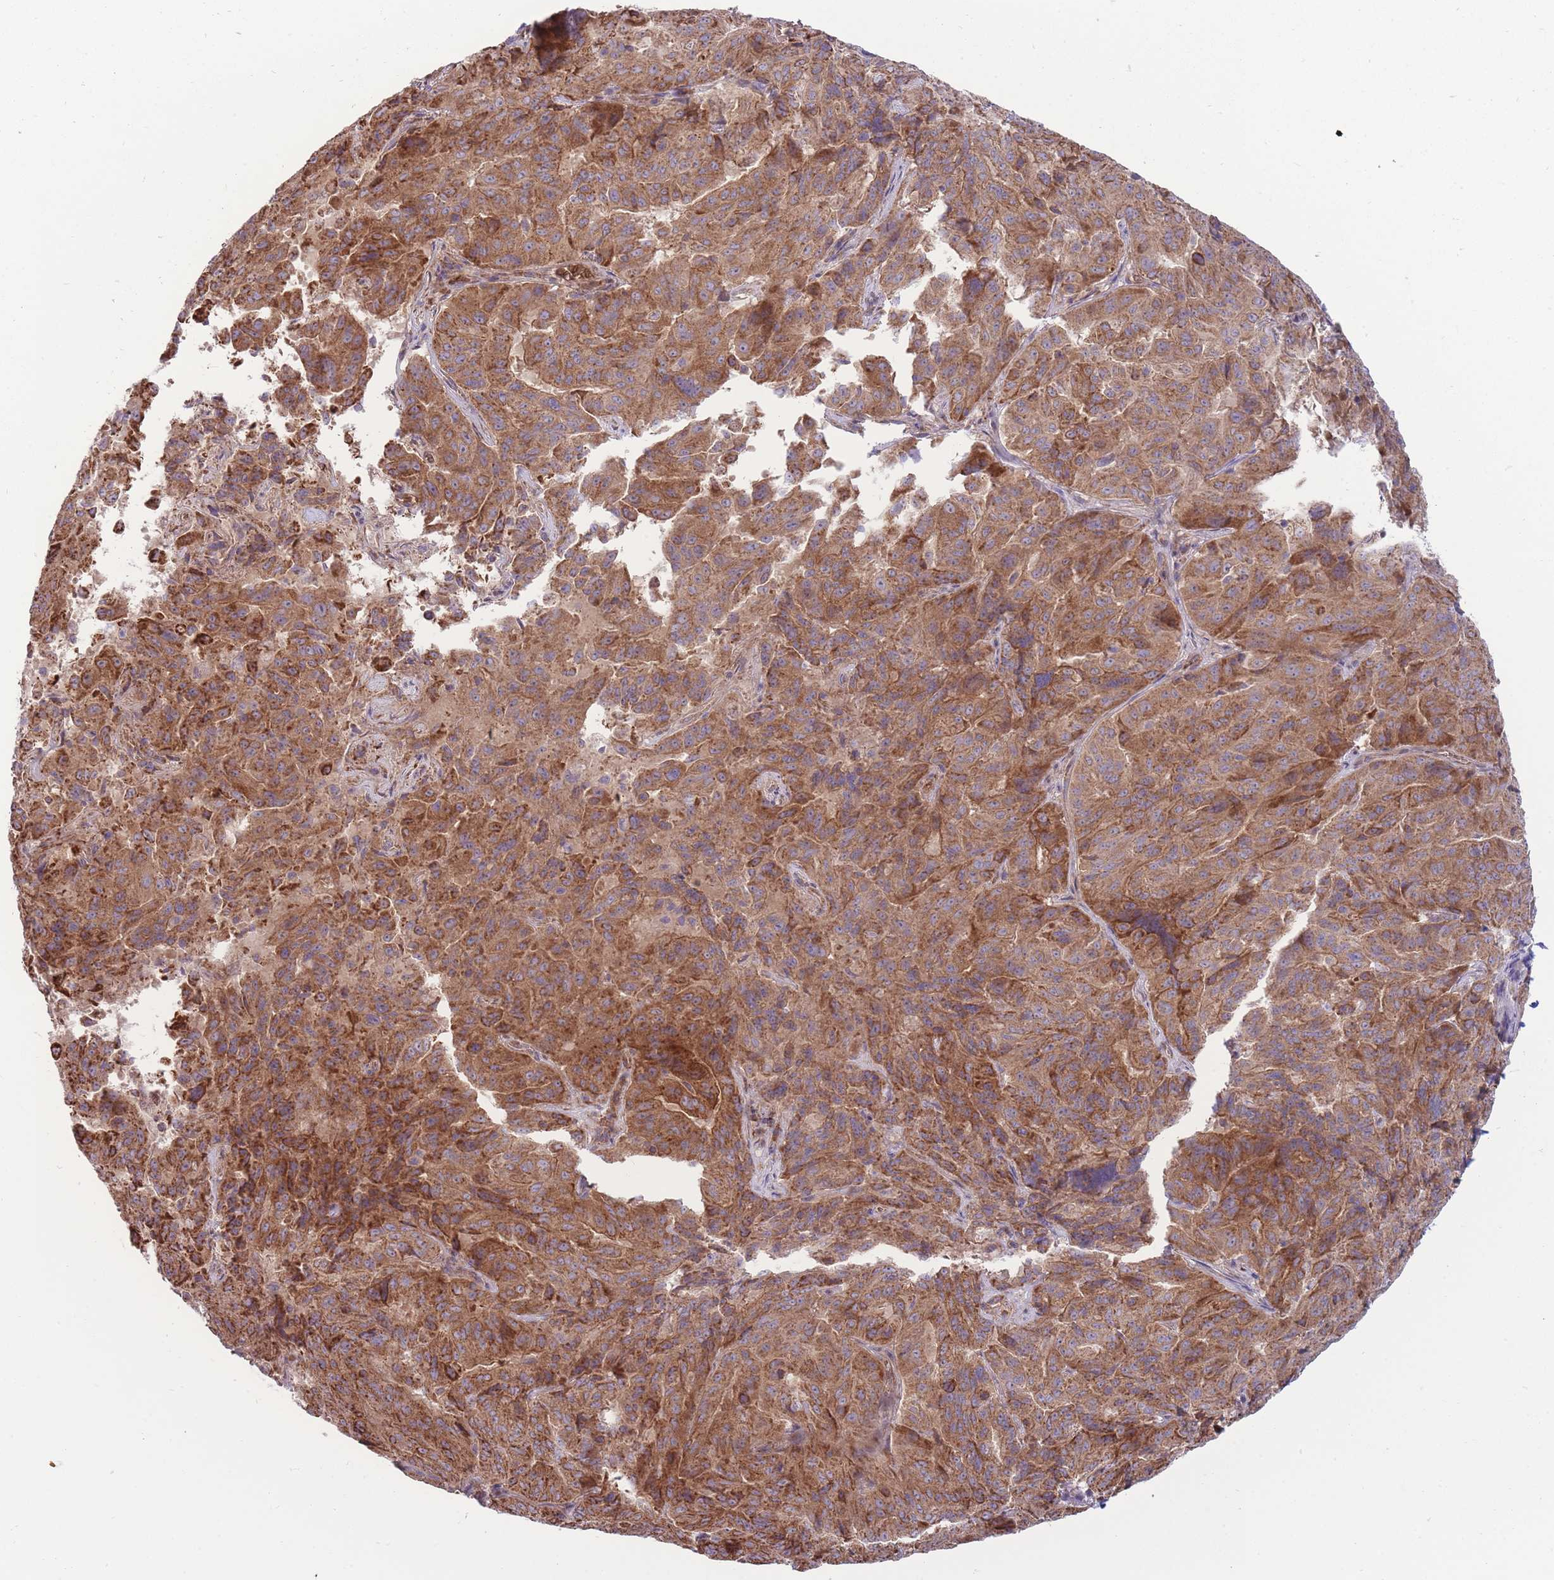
{"staining": {"intensity": "moderate", "quantity": ">75%", "location": "cytoplasmic/membranous"}, "tissue": "pancreatic cancer", "cell_type": "Tumor cells", "image_type": "cancer", "snomed": [{"axis": "morphology", "description": "Adenocarcinoma, NOS"}, {"axis": "topography", "description": "Pancreas"}], "caption": "Immunohistochemistry (IHC) image of human adenocarcinoma (pancreatic) stained for a protein (brown), which shows medium levels of moderate cytoplasmic/membranous staining in approximately >75% of tumor cells.", "gene": "ANKRD10", "patient": {"sex": "male", "age": 63}}